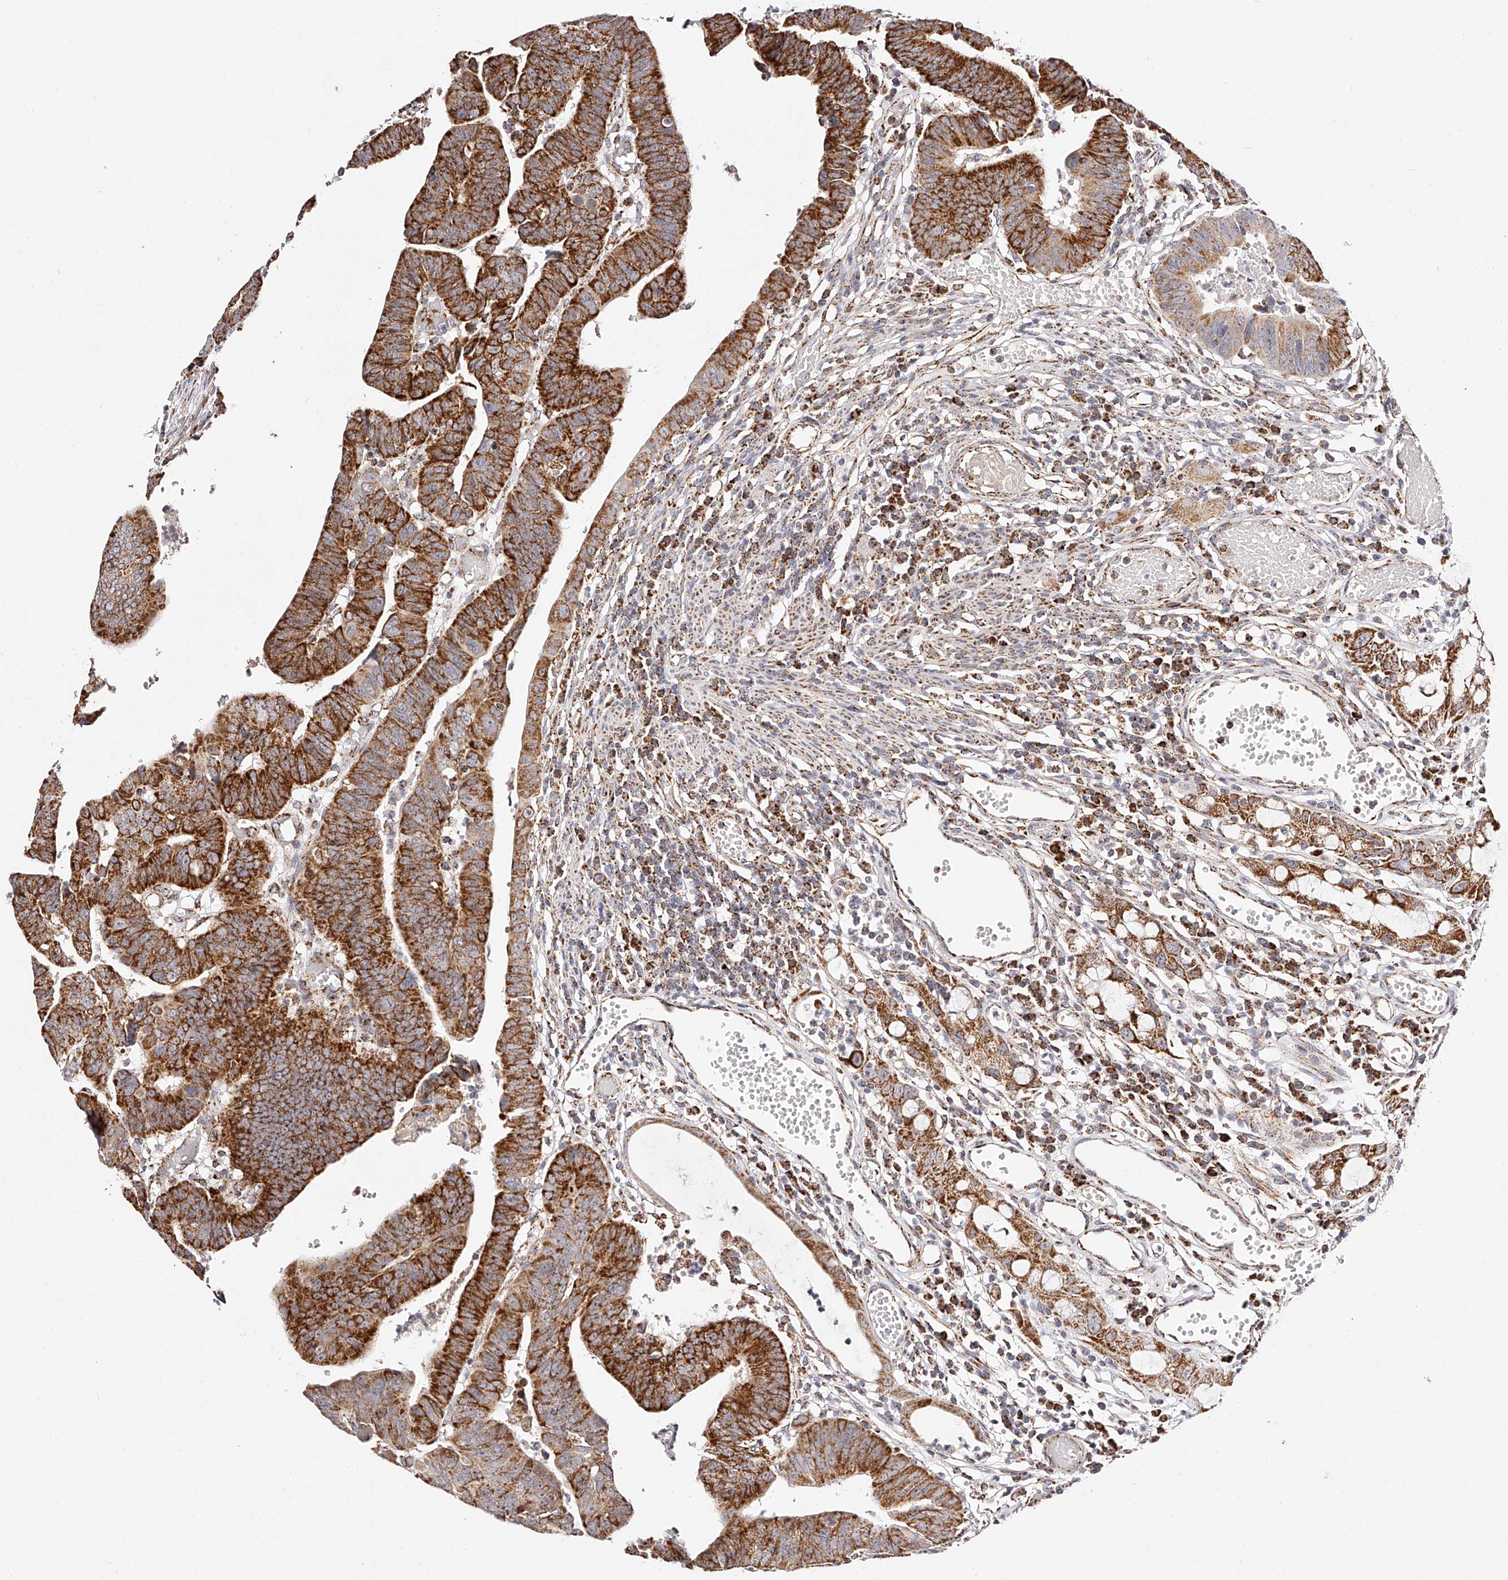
{"staining": {"intensity": "strong", "quantity": ">75%", "location": "cytoplasmic/membranous"}, "tissue": "colorectal cancer", "cell_type": "Tumor cells", "image_type": "cancer", "snomed": [{"axis": "morphology", "description": "Adenocarcinoma, NOS"}, {"axis": "topography", "description": "Rectum"}], "caption": "Human colorectal cancer (adenocarcinoma) stained for a protein (brown) shows strong cytoplasmic/membranous positive expression in approximately >75% of tumor cells.", "gene": "NDUFV3", "patient": {"sex": "female", "age": 65}}